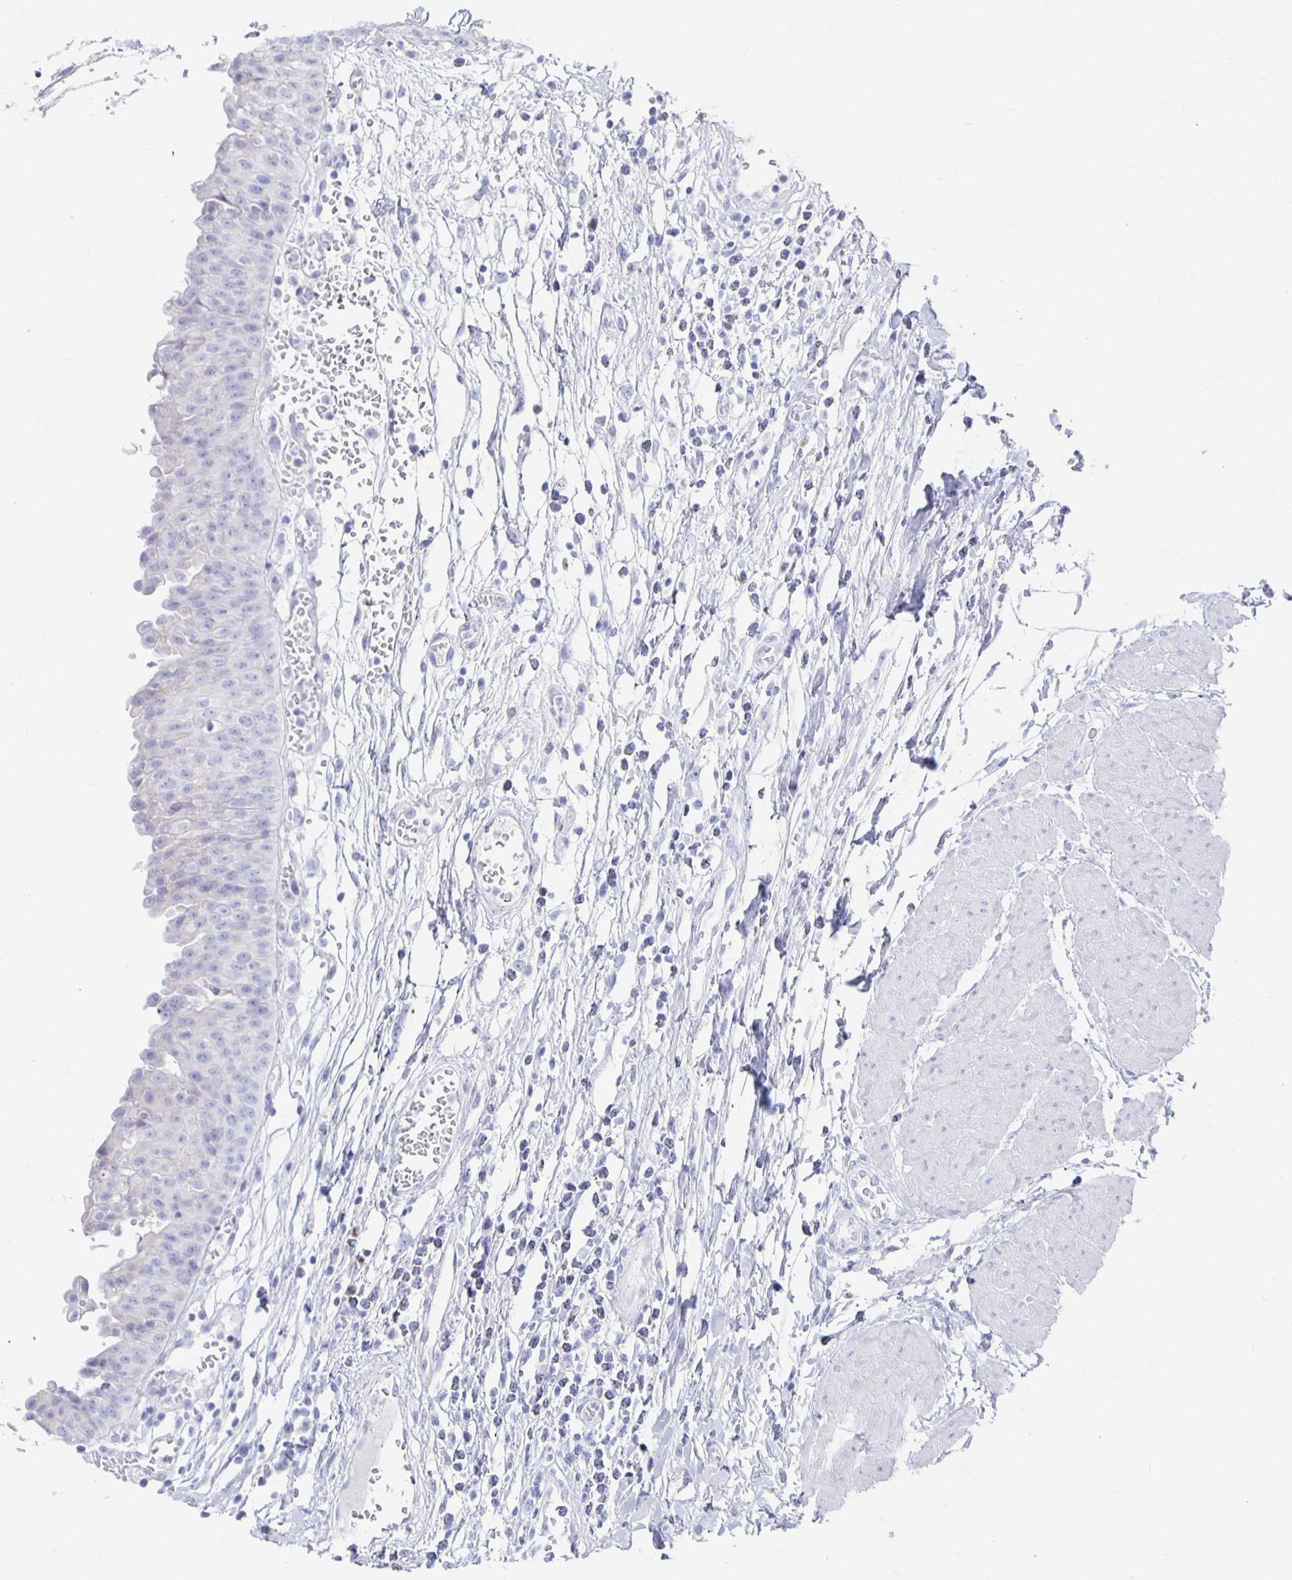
{"staining": {"intensity": "negative", "quantity": "none", "location": "none"}, "tissue": "urinary bladder", "cell_type": "Urothelial cells", "image_type": "normal", "snomed": [{"axis": "morphology", "description": "Normal tissue, NOS"}, {"axis": "topography", "description": "Urinary bladder"}], "caption": "IHC of unremarkable urinary bladder reveals no staining in urothelial cells. (DAB IHC visualized using brightfield microscopy, high magnification).", "gene": "PRDM7", "patient": {"sex": "male", "age": 64}}